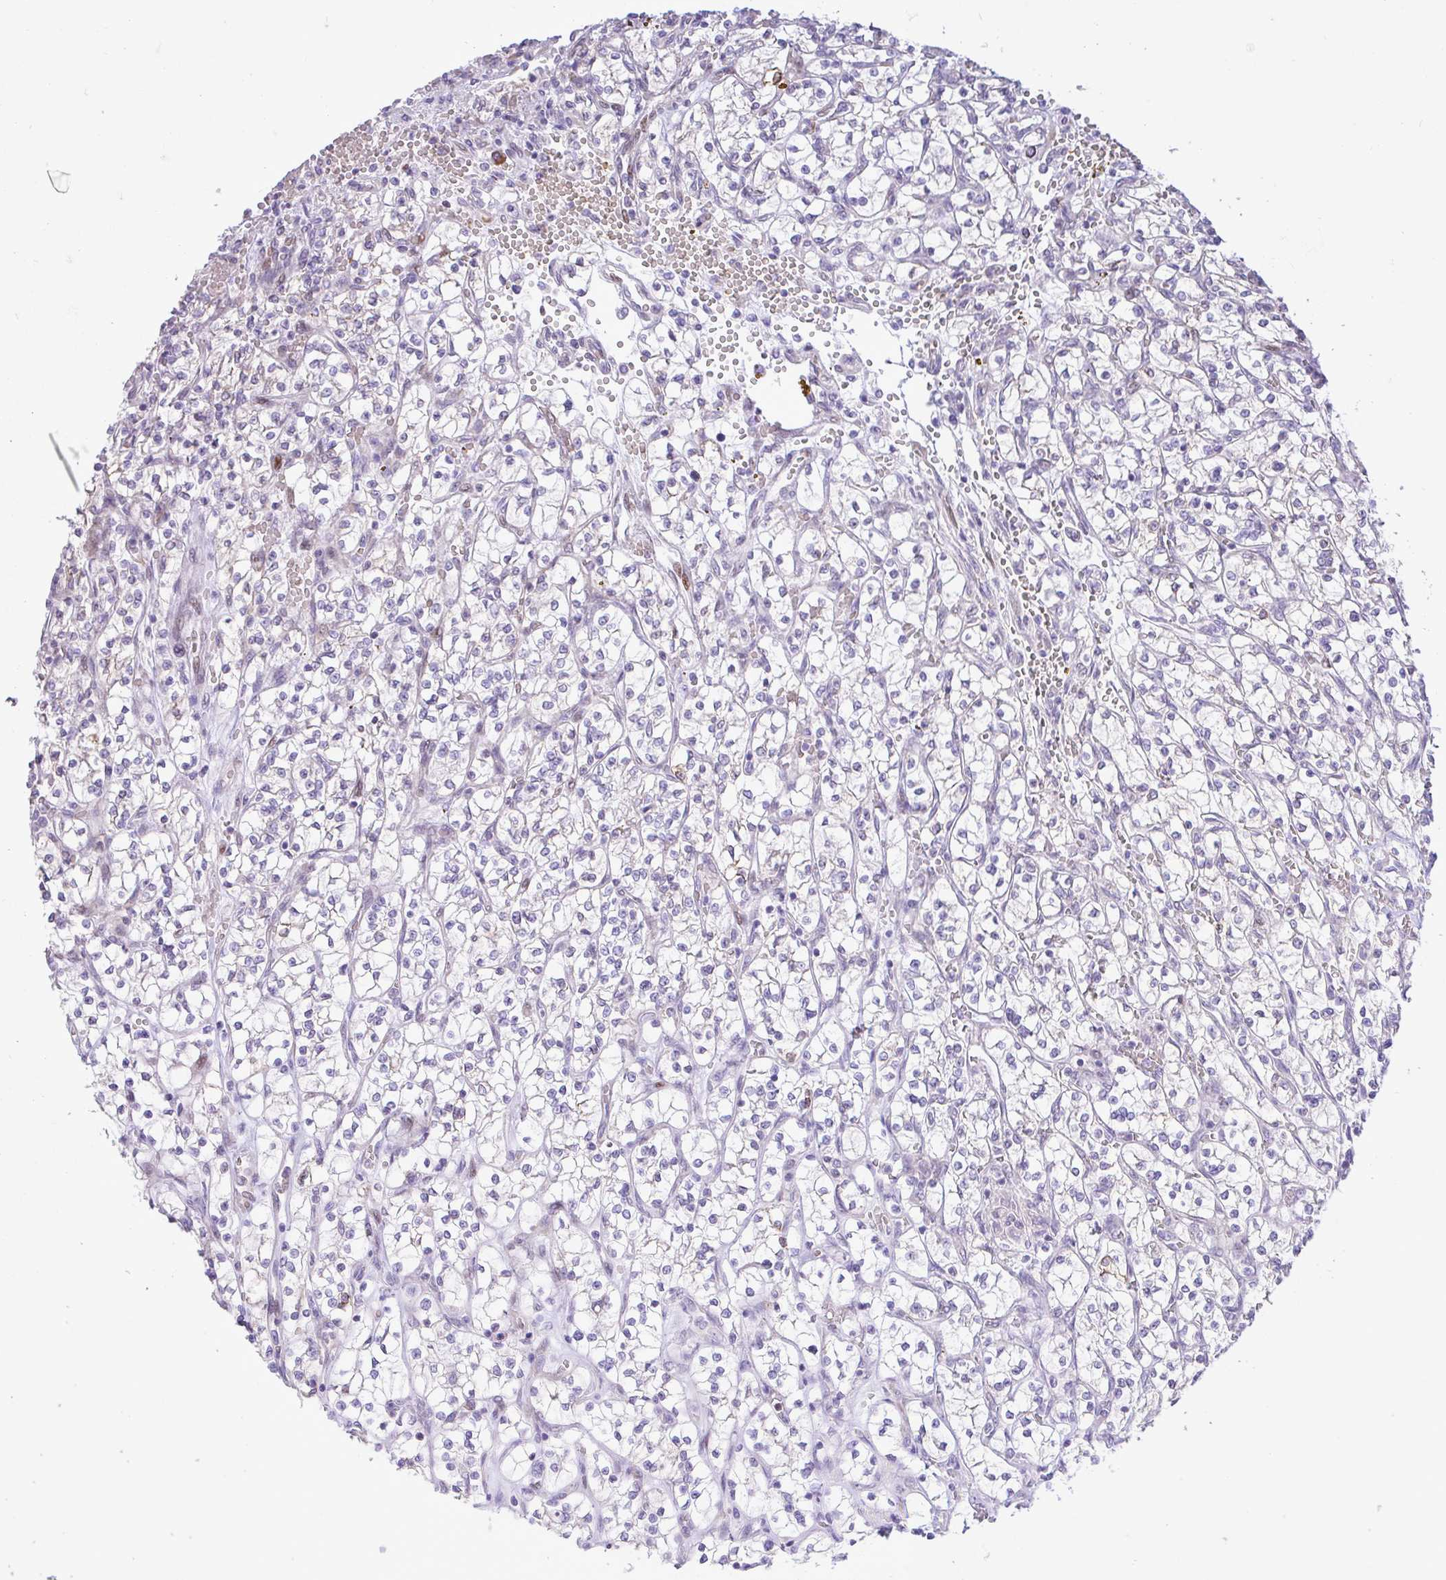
{"staining": {"intensity": "negative", "quantity": "none", "location": "none"}, "tissue": "renal cancer", "cell_type": "Tumor cells", "image_type": "cancer", "snomed": [{"axis": "morphology", "description": "Adenocarcinoma, NOS"}, {"axis": "topography", "description": "Kidney"}], "caption": "High magnification brightfield microscopy of renal cancer (adenocarcinoma) stained with DAB (brown) and counterstained with hematoxylin (blue): tumor cells show no significant staining. Nuclei are stained in blue.", "gene": "EEF1A2", "patient": {"sex": "female", "age": 64}}